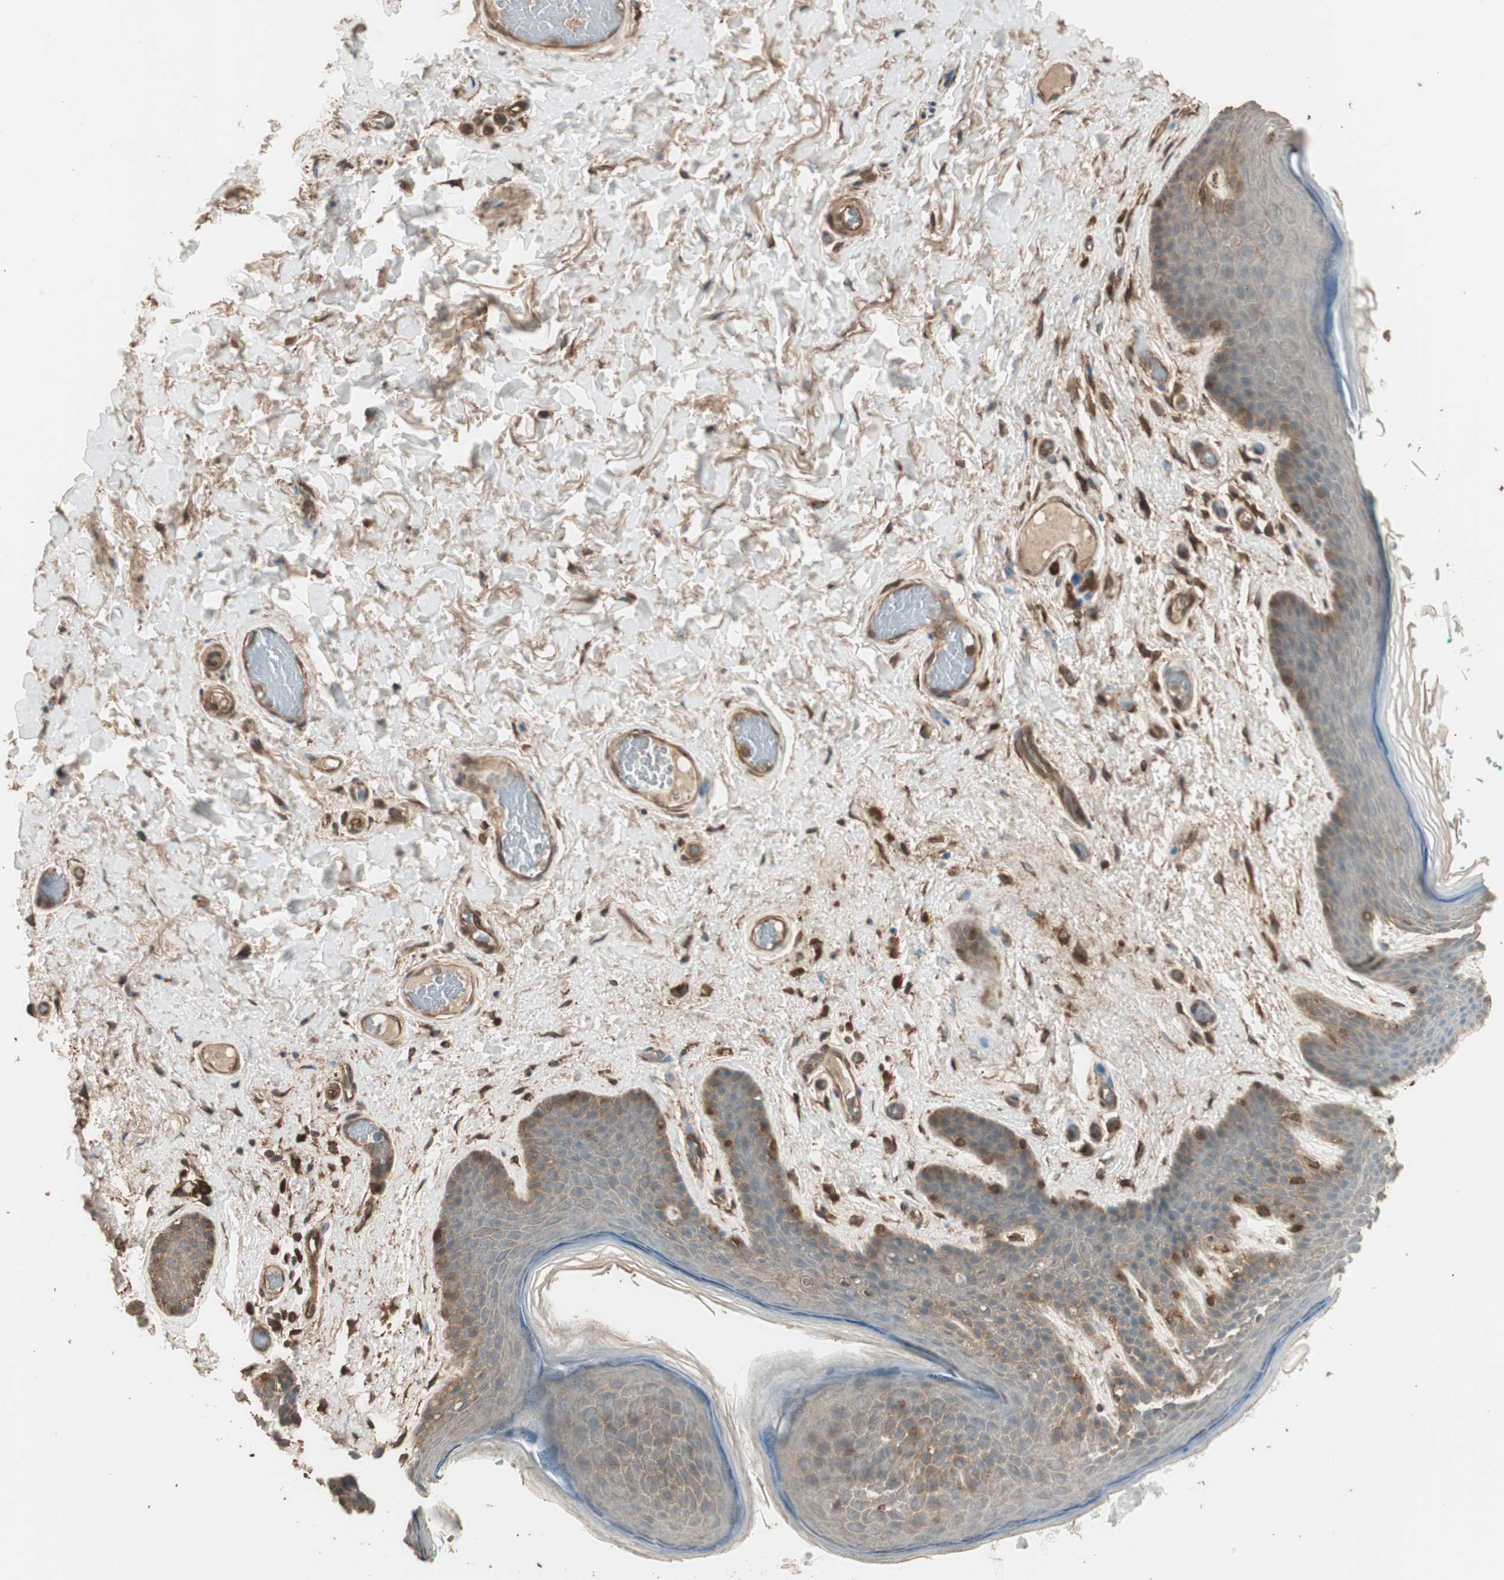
{"staining": {"intensity": "moderate", "quantity": "<25%", "location": "cytoplasmic/membranous"}, "tissue": "skin", "cell_type": "Epidermal cells", "image_type": "normal", "snomed": [{"axis": "morphology", "description": "Normal tissue, NOS"}, {"axis": "topography", "description": "Anal"}], "caption": "Immunohistochemical staining of benign human skin exhibits <25% levels of moderate cytoplasmic/membranous protein staining in about <25% of epidermal cells.", "gene": "CCN4", "patient": {"sex": "male", "age": 74}}